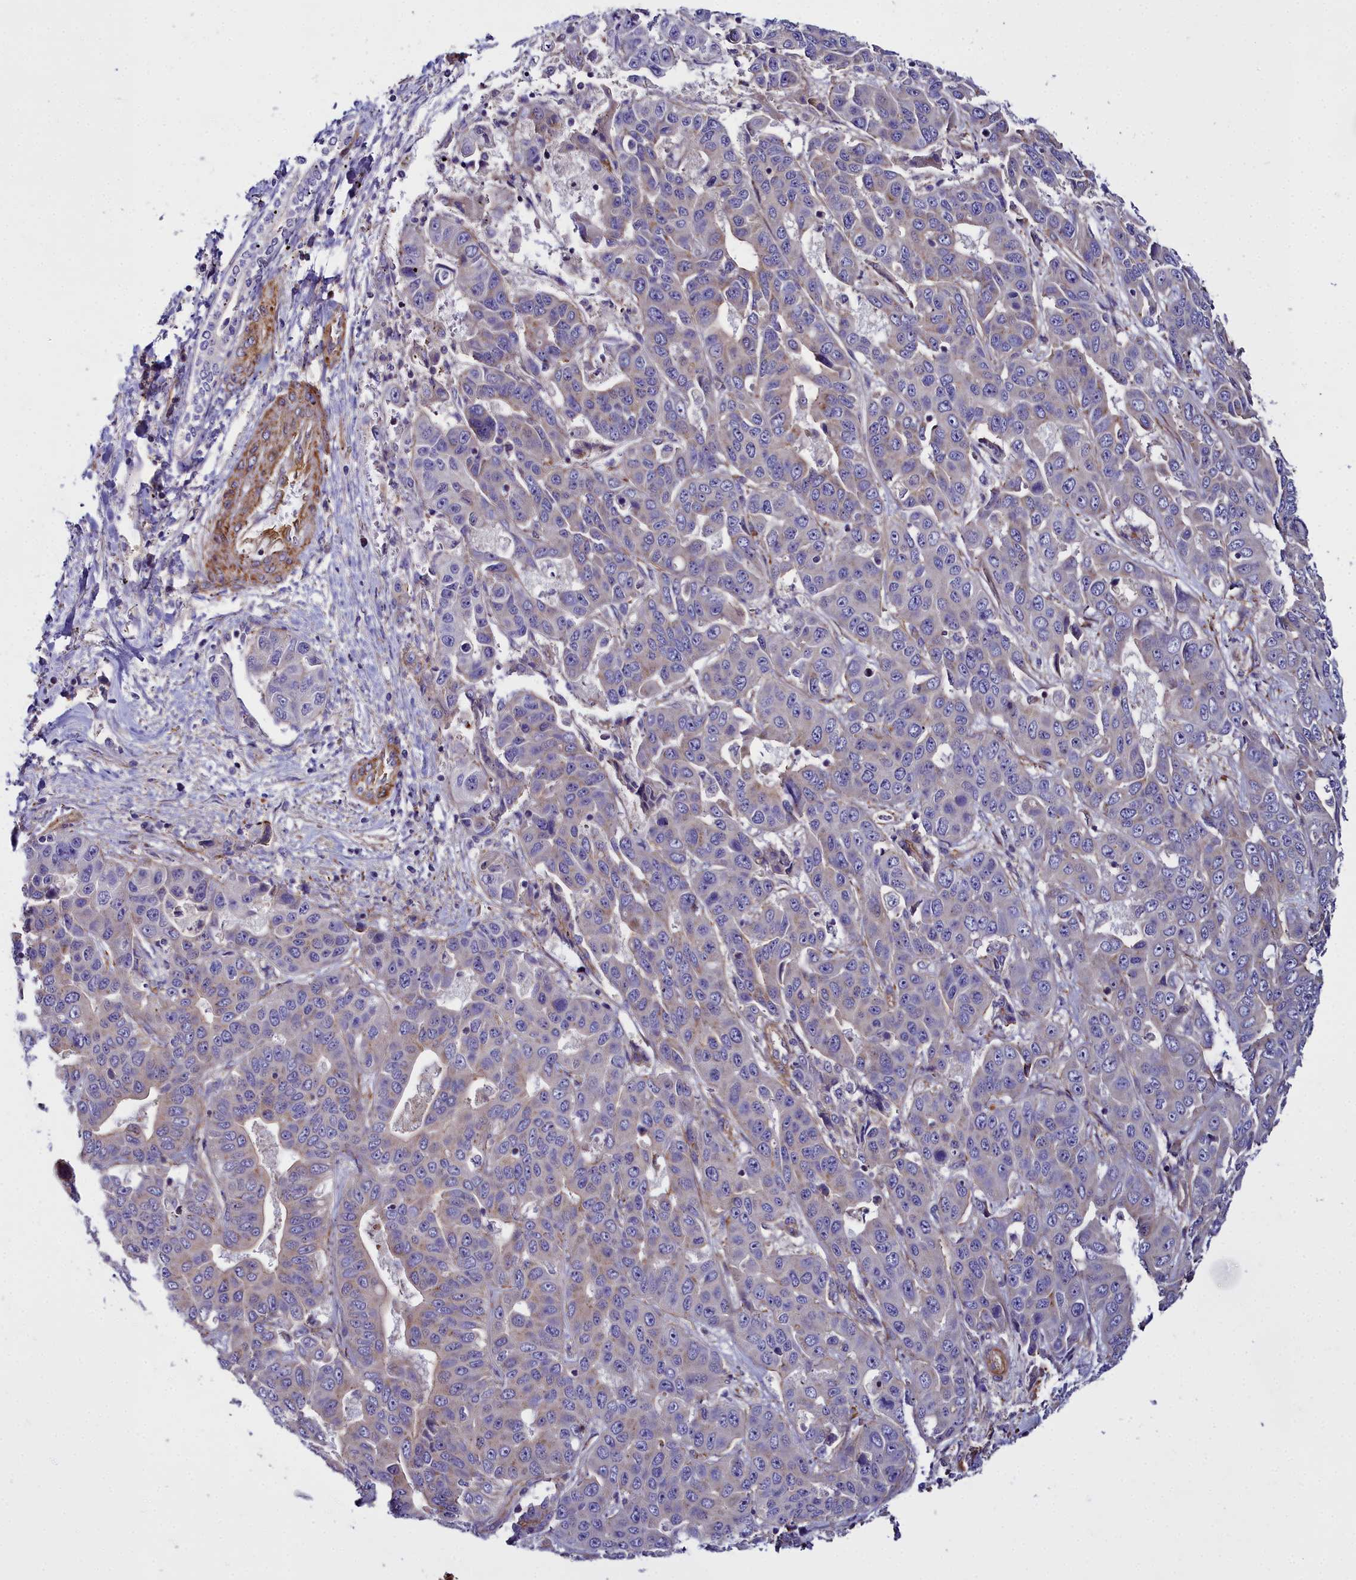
{"staining": {"intensity": "weak", "quantity": "<25%", "location": "cytoplasmic/membranous"}, "tissue": "liver cancer", "cell_type": "Tumor cells", "image_type": "cancer", "snomed": [{"axis": "morphology", "description": "Cholangiocarcinoma"}, {"axis": "topography", "description": "Liver"}], "caption": "High magnification brightfield microscopy of cholangiocarcinoma (liver) stained with DAB (3,3'-diaminobenzidine) (brown) and counterstained with hematoxylin (blue): tumor cells show no significant positivity.", "gene": "FADS3", "patient": {"sex": "female", "age": 52}}